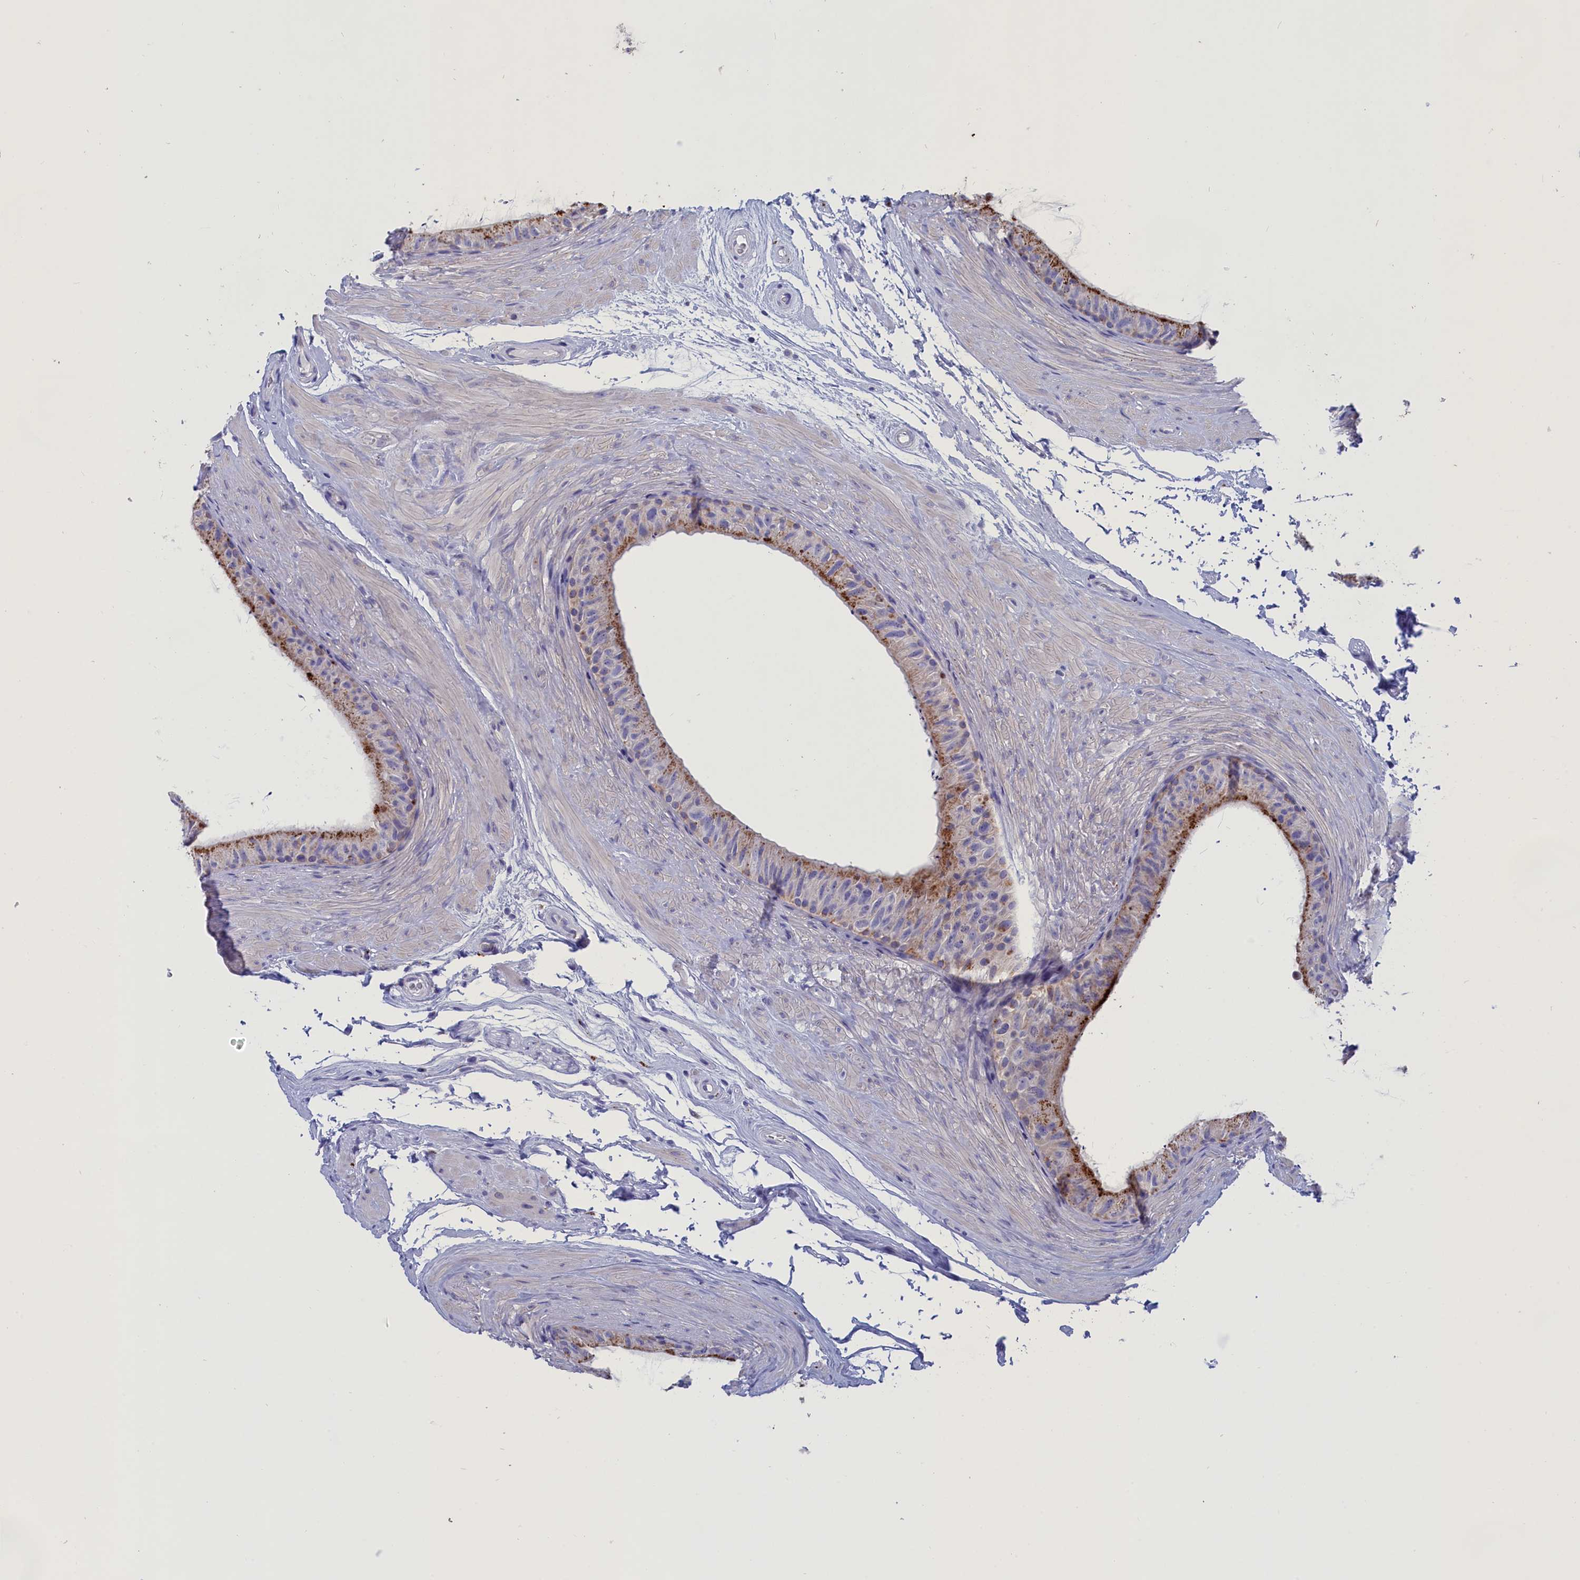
{"staining": {"intensity": "moderate", "quantity": "25%-75%", "location": "cytoplasmic/membranous"}, "tissue": "epididymis", "cell_type": "Glandular cells", "image_type": "normal", "snomed": [{"axis": "morphology", "description": "Normal tissue, NOS"}, {"axis": "topography", "description": "Epididymis"}], "caption": "Immunohistochemical staining of normal epididymis reveals moderate cytoplasmic/membranous protein expression in about 25%-75% of glandular cells.", "gene": "WDR6", "patient": {"sex": "male", "age": 45}}